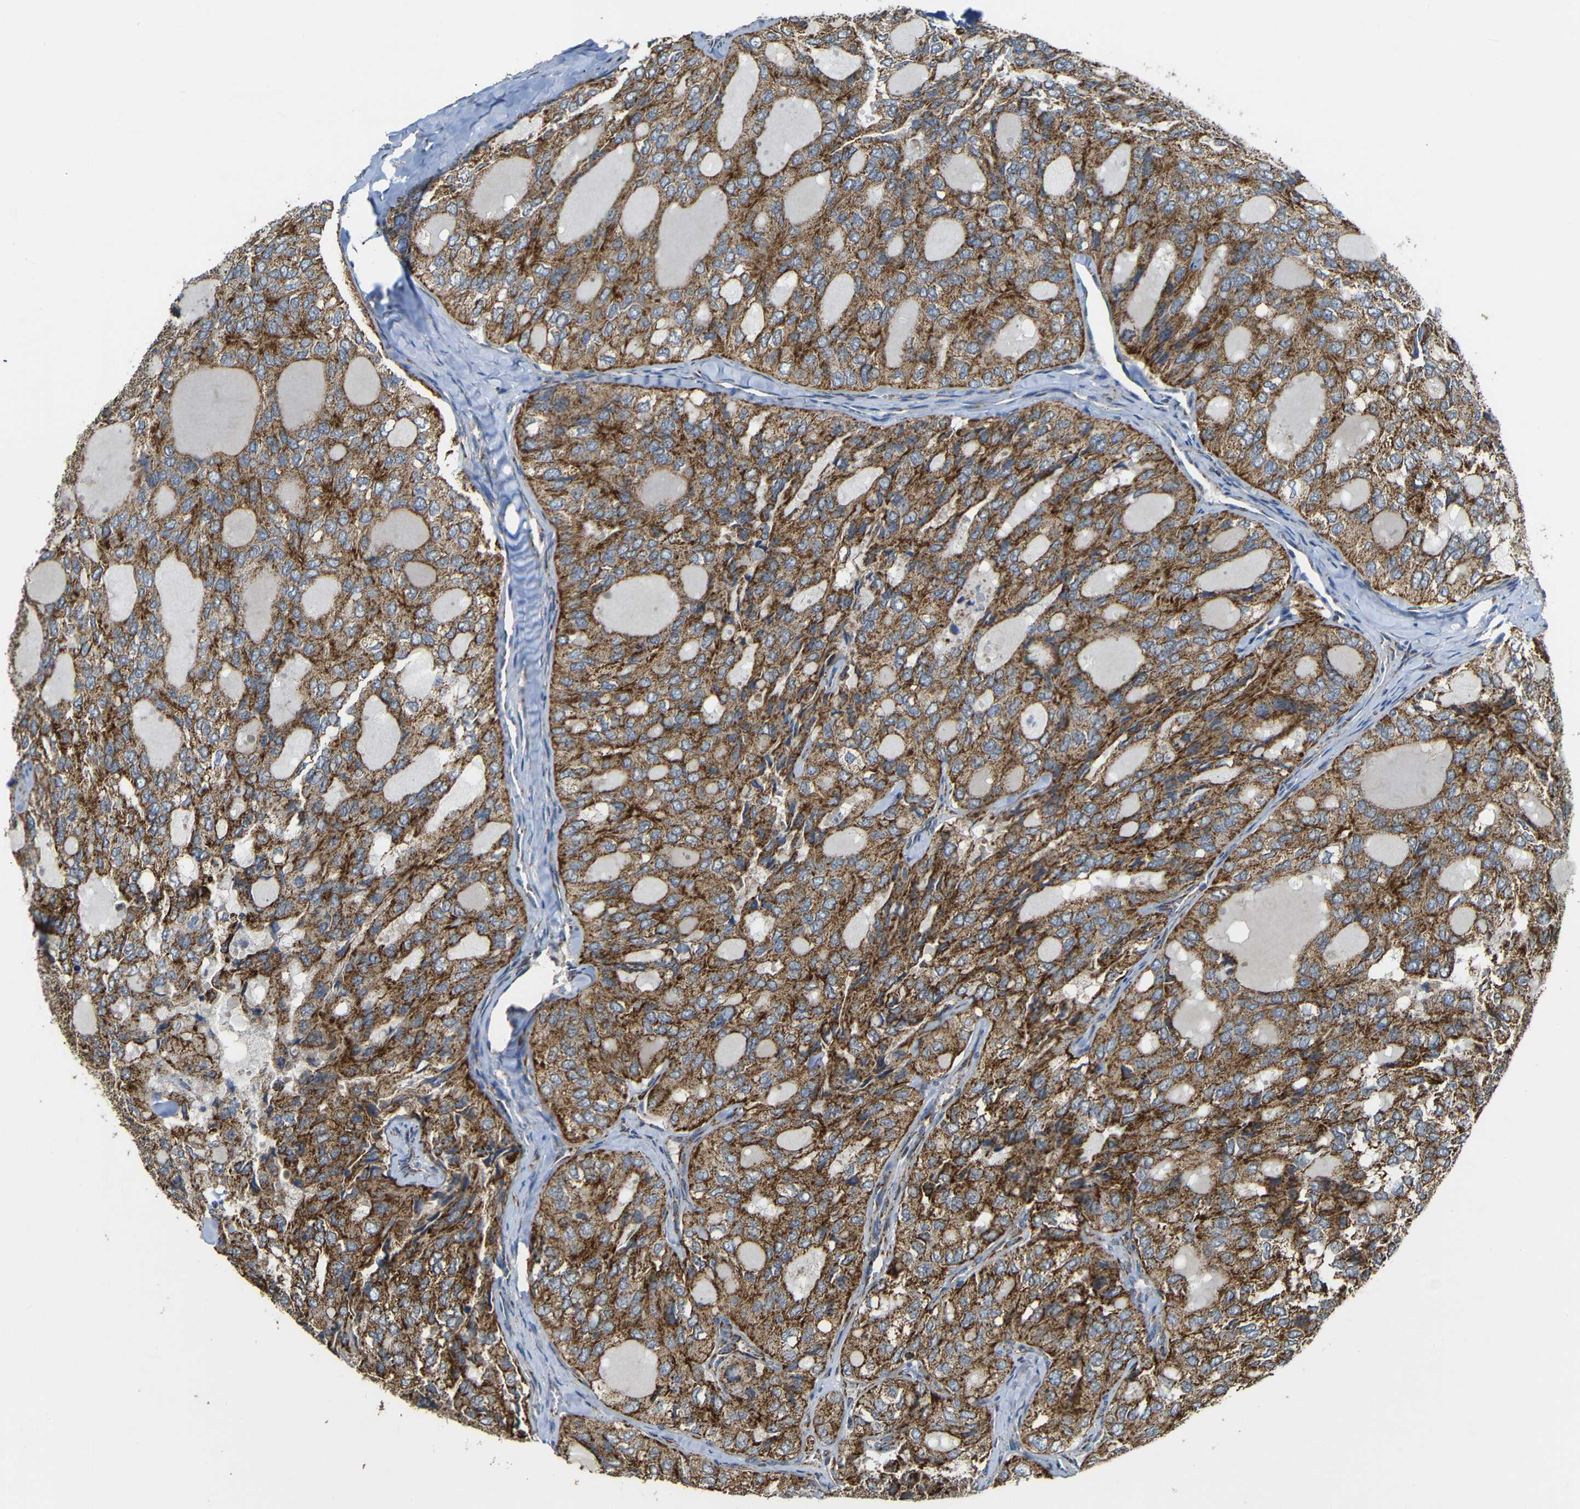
{"staining": {"intensity": "moderate", "quantity": ">75%", "location": "cytoplasmic/membranous"}, "tissue": "thyroid cancer", "cell_type": "Tumor cells", "image_type": "cancer", "snomed": [{"axis": "morphology", "description": "Follicular adenoma carcinoma, NOS"}, {"axis": "topography", "description": "Thyroid gland"}], "caption": "About >75% of tumor cells in follicular adenoma carcinoma (thyroid) display moderate cytoplasmic/membranous protein staining as visualized by brown immunohistochemical staining.", "gene": "NR3C2", "patient": {"sex": "male", "age": 75}}